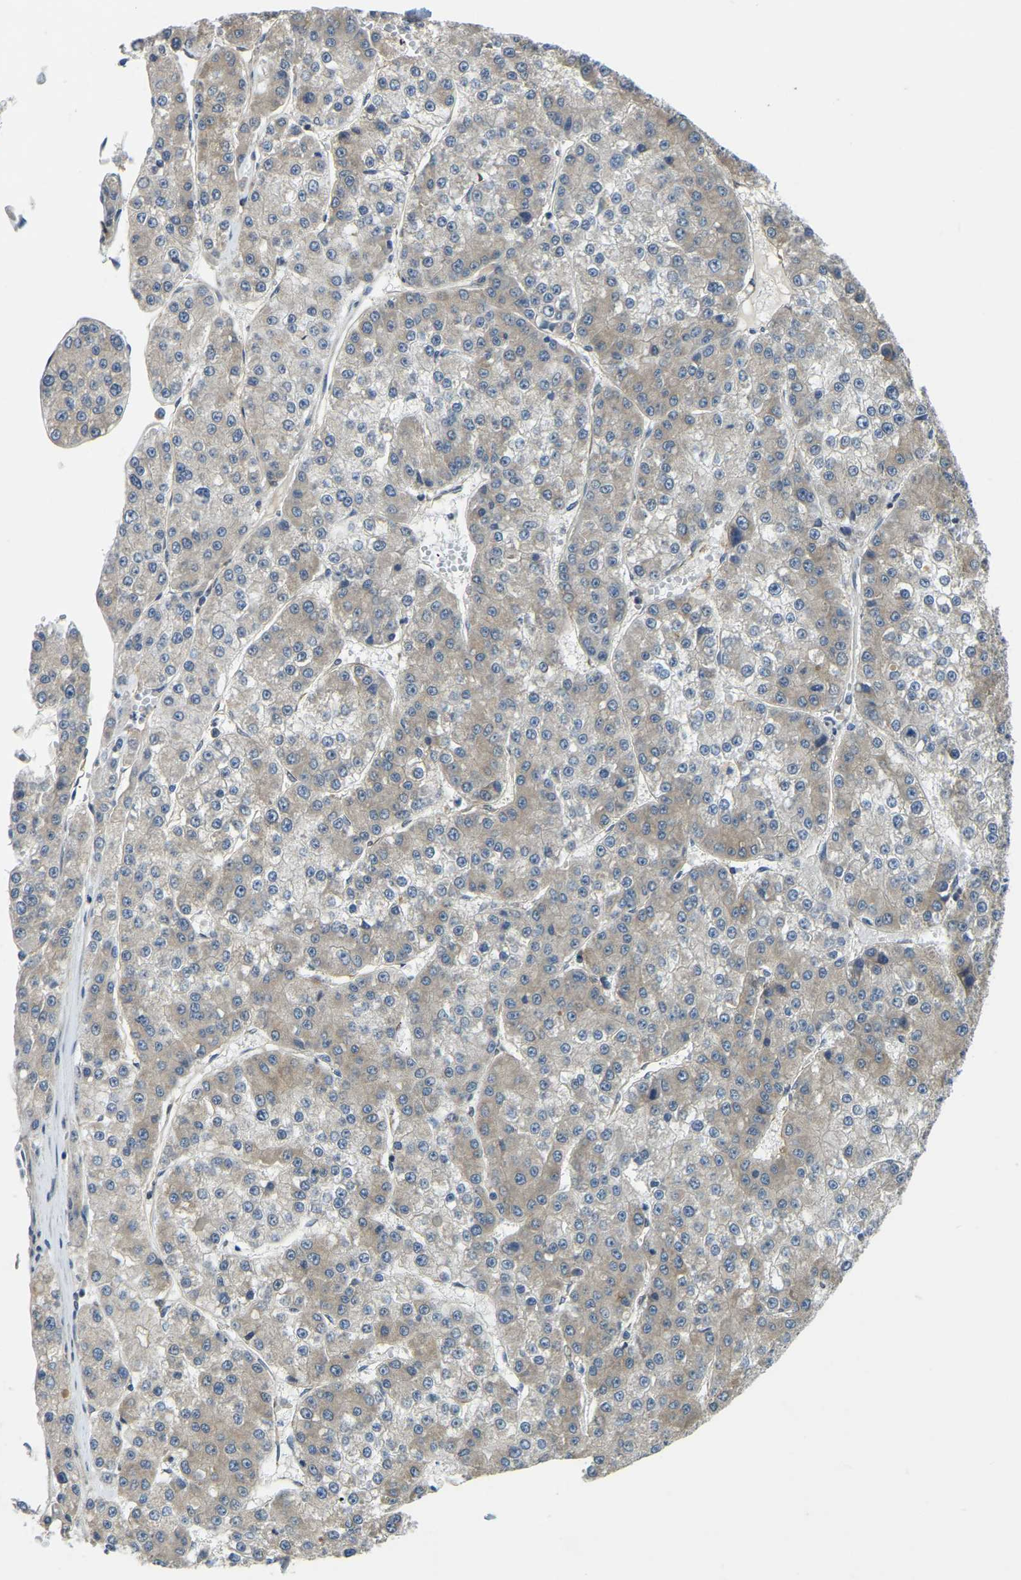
{"staining": {"intensity": "weak", "quantity": "<25%", "location": "cytoplasmic/membranous"}, "tissue": "liver cancer", "cell_type": "Tumor cells", "image_type": "cancer", "snomed": [{"axis": "morphology", "description": "Carcinoma, Hepatocellular, NOS"}, {"axis": "topography", "description": "Liver"}], "caption": "A high-resolution photomicrograph shows IHC staining of liver cancer (hepatocellular carcinoma), which exhibits no significant staining in tumor cells. The staining was performed using DAB (3,3'-diaminobenzidine) to visualize the protein expression in brown, while the nuclei were stained in blue with hematoxylin (Magnification: 20x).", "gene": "AHNAK", "patient": {"sex": "female", "age": 73}}